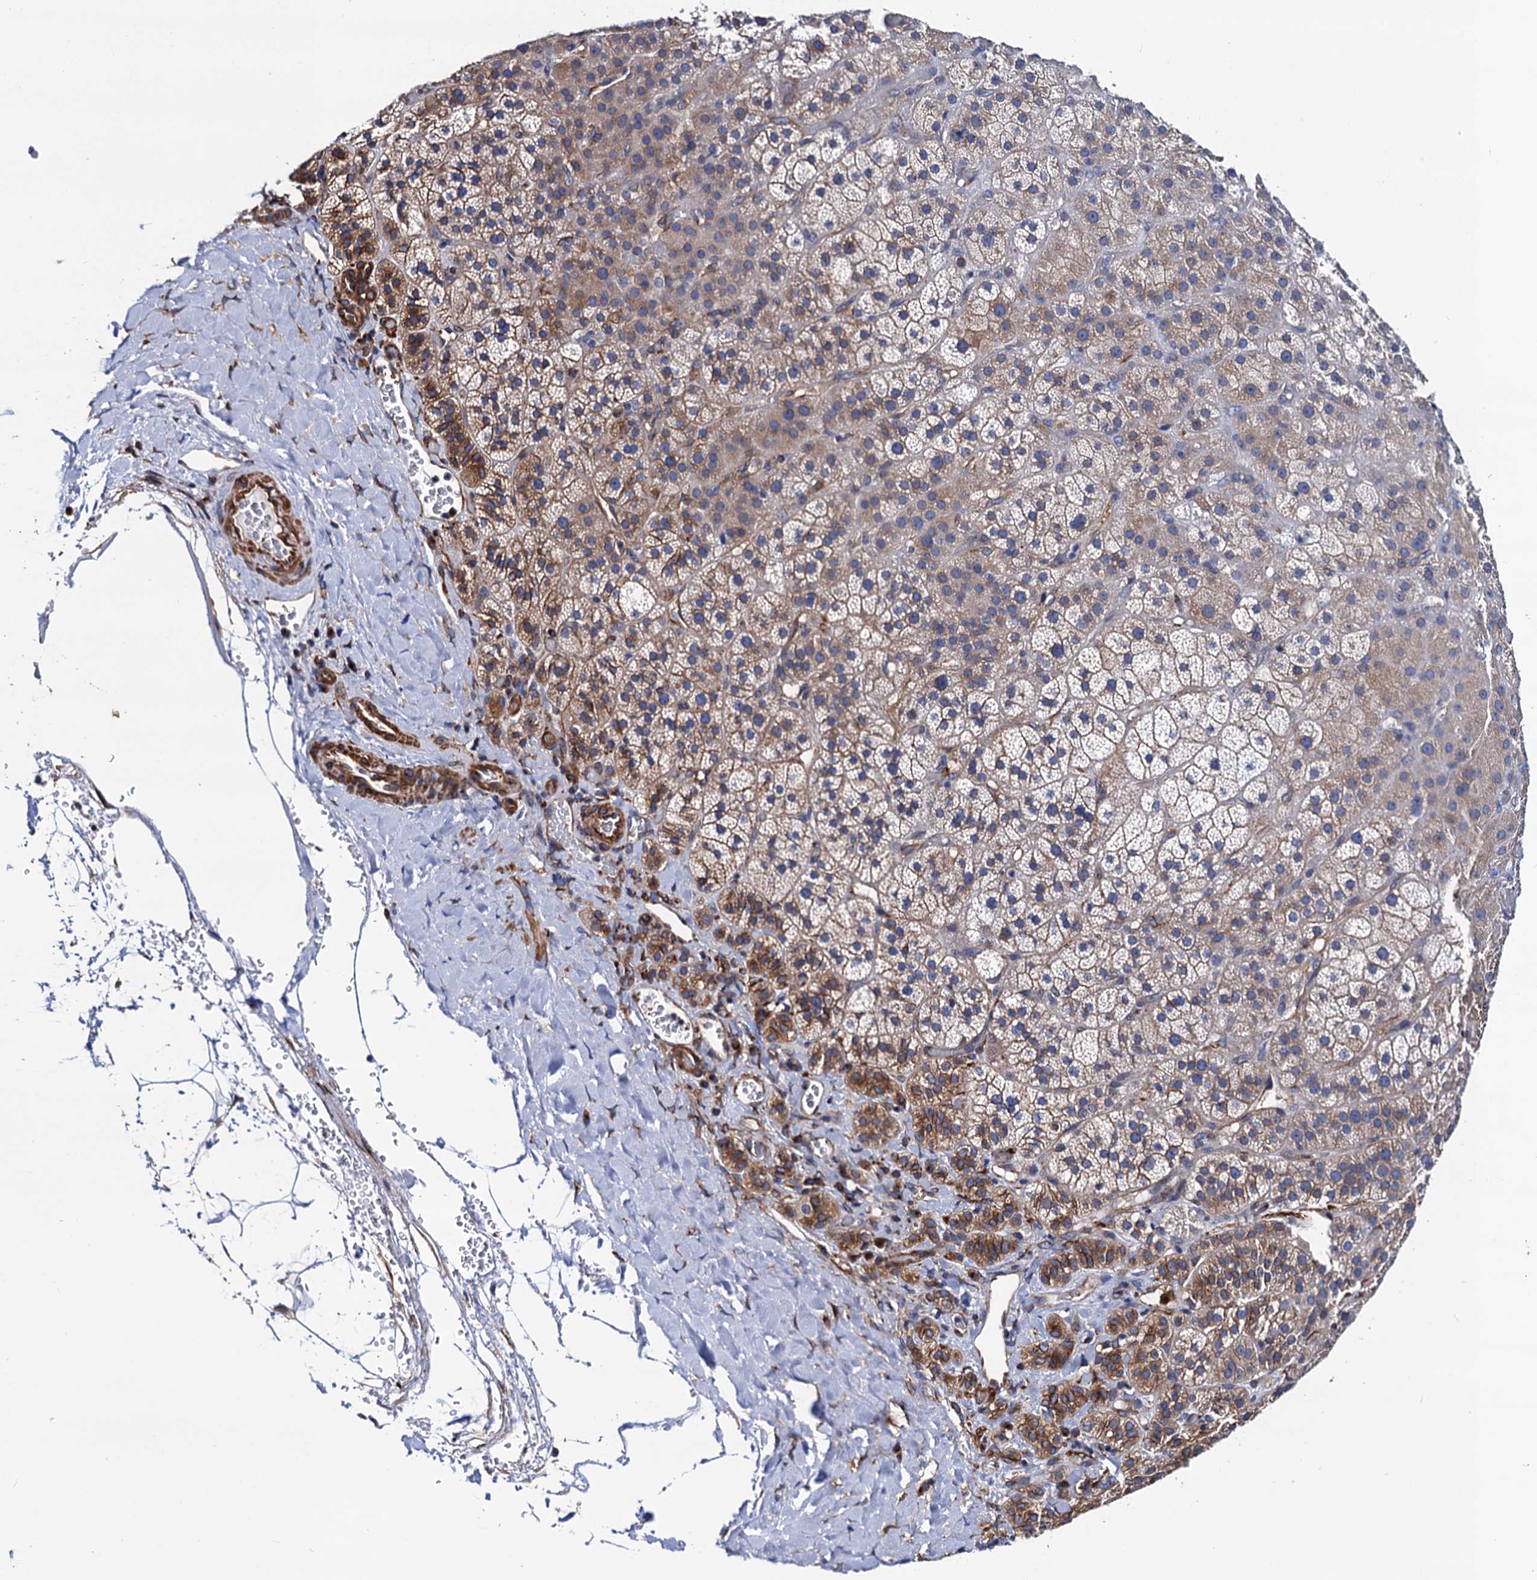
{"staining": {"intensity": "strong", "quantity": "<25%", "location": "cytoplasmic/membranous"}, "tissue": "adrenal gland", "cell_type": "Glandular cells", "image_type": "normal", "snomed": [{"axis": "morphology", "description": "Normal tissue, NOS"}, {"axis": "topography", "description": "Adrenal gland"}], "caption": "This is an image of immunohistochemistry (IHC) staining of normal adrenal gland, which shows strong expression in the cytoplasmic/membranous of glandular cells.", "gene": "ZDHHC18", "patient": {"sex": "male", "age": 57}}